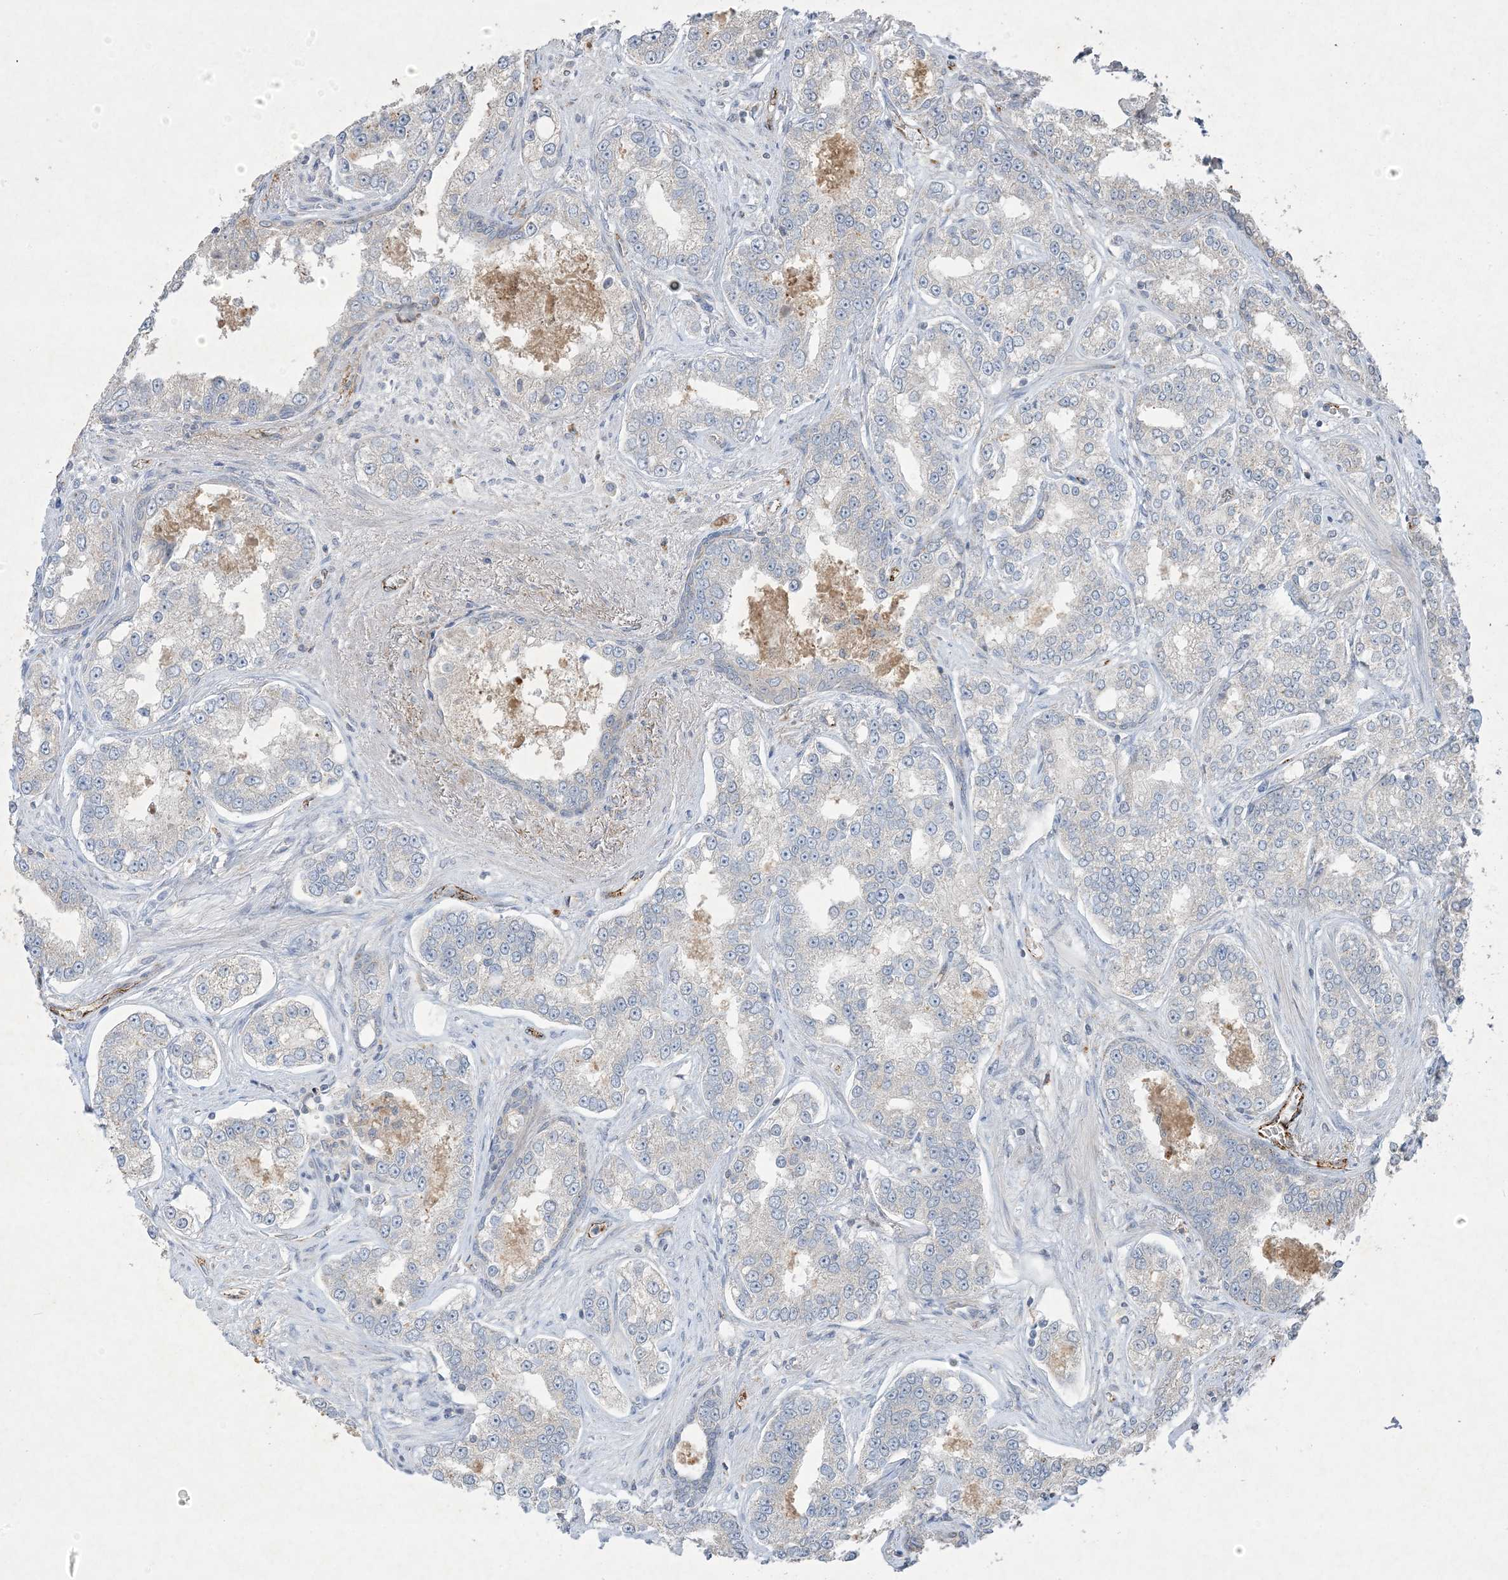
{"staining": {"intensity": "negative", "quantity": "none", "location": "none"}, "tissue": "prostate cancer", "cell_type": "Tumor cells", "image_type": "cancer", "snomed": [{"axis": "morphology", "description": "Normal tissue, NOS"}, {"axis": "morphology", "description": "Adenocarcinoma, High grade"}, {"axis": "topography", "description": "Prostate"}], "caption": "Tumor cells show no significant expression in prostate cancer (adenocarcinoma (high-grade)). The staining was performed using DAB to visualize the protein expression in brown, while the nuclei were stained in blue with hematoxylin (Magnification: 20x).", "gene": "PRSS36", "patient": {"sex": "male", "age": 83}}